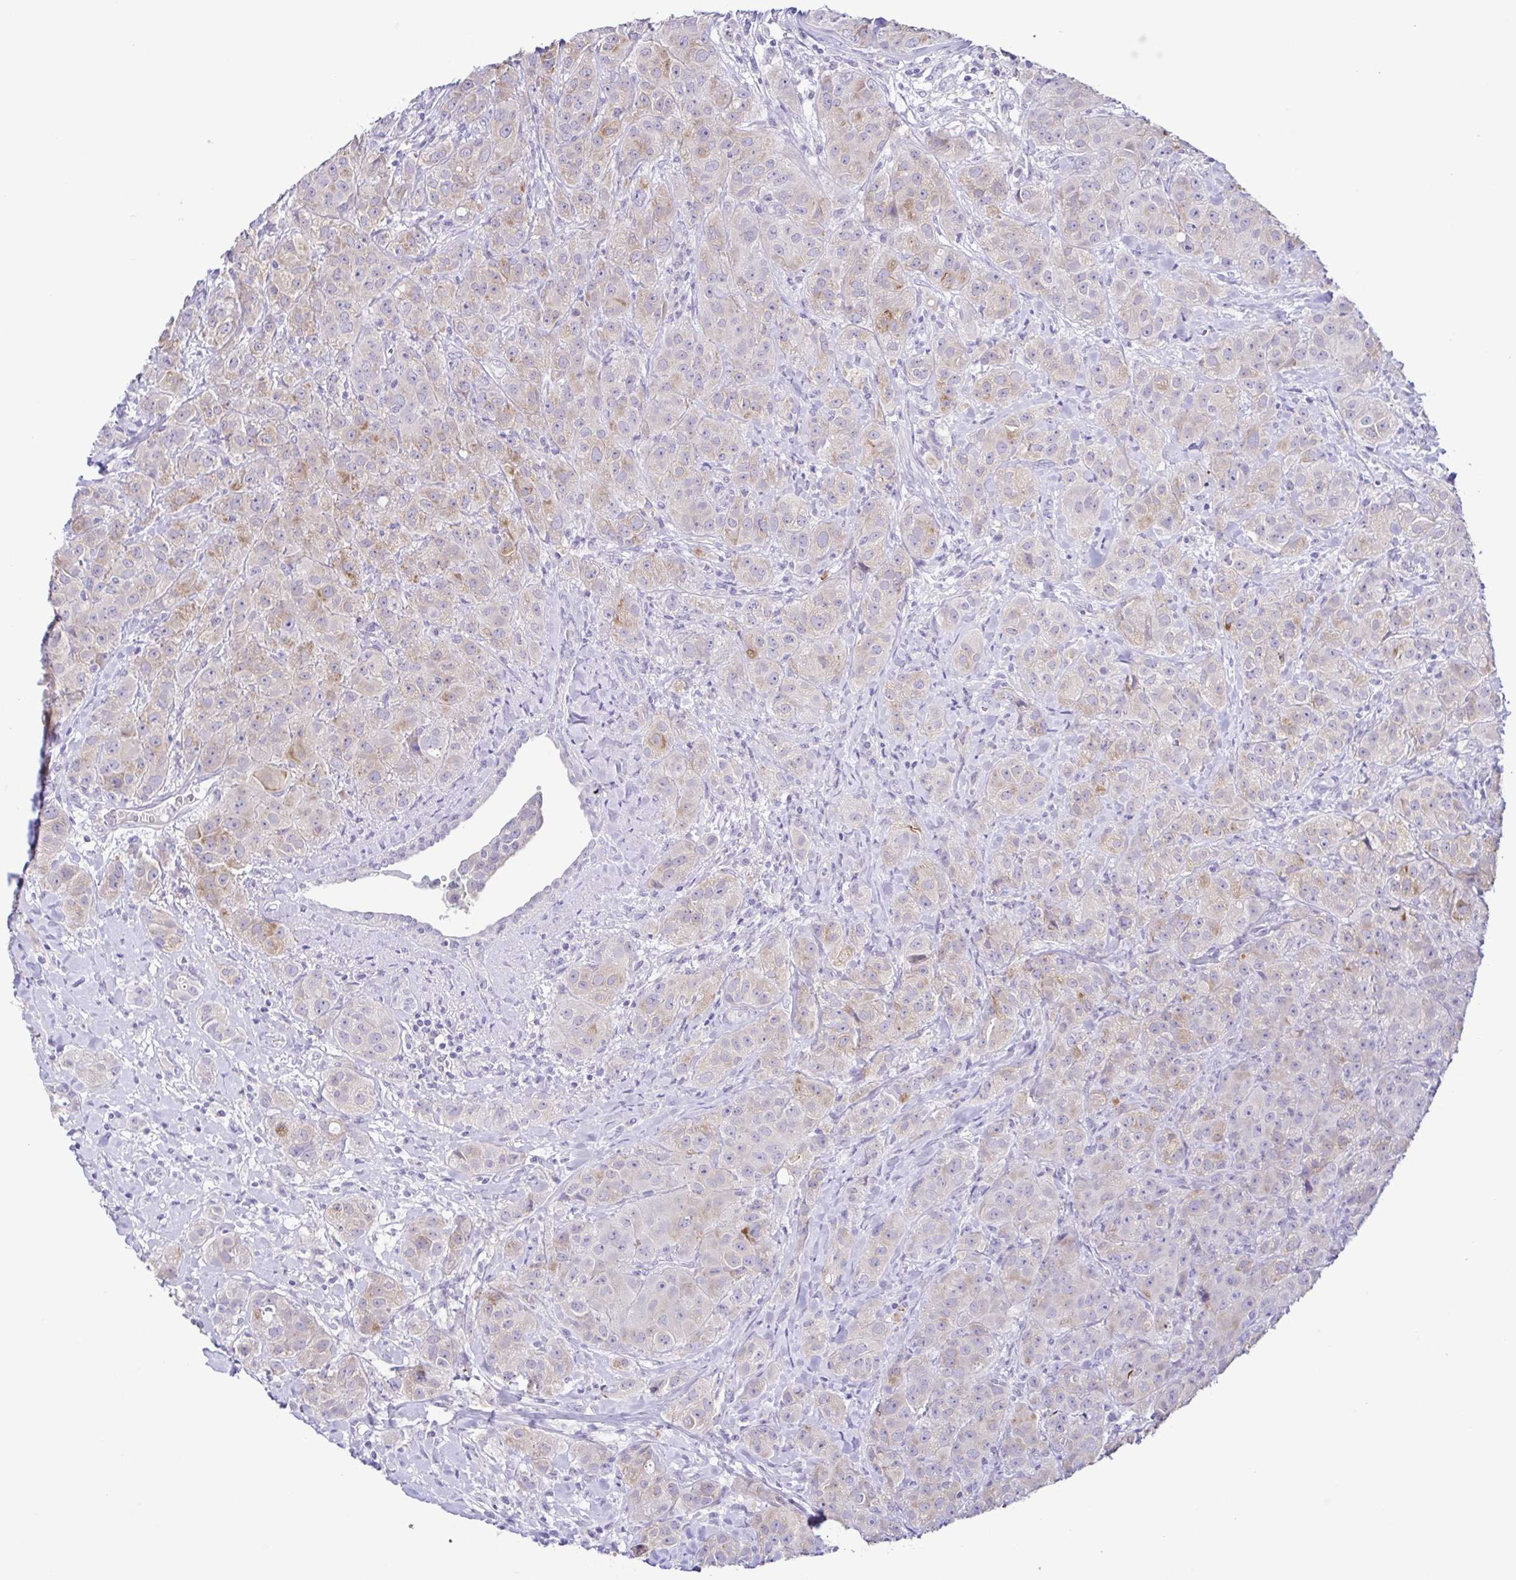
{"staining": {"intensity": "weak", "quantity": "<25%", "location": "cytoplasmic/membranous"}, "tissue": "breast cancer", "cell_type": "Tumor cells", "image_type": "cancer", "snomed": [{"axis": "morphology", "description": "Normal tissue, NOS"}, {"axis": "morphology", "description": "Duct carcinoma"}, {"axis": "topography", "description": "Breast"}], "caption": "This photomicrograph is of breast invasive ductal carcinoma stained with immunohistochemistry to label a protein in brown with the nuclei are counter-stained blue. There is no staining in tumor cells. (Immunohistochemistry, brightfield microscopy, high magnification).", "gene": "TERT", "patient": {"sex": "female", "age": 43}}